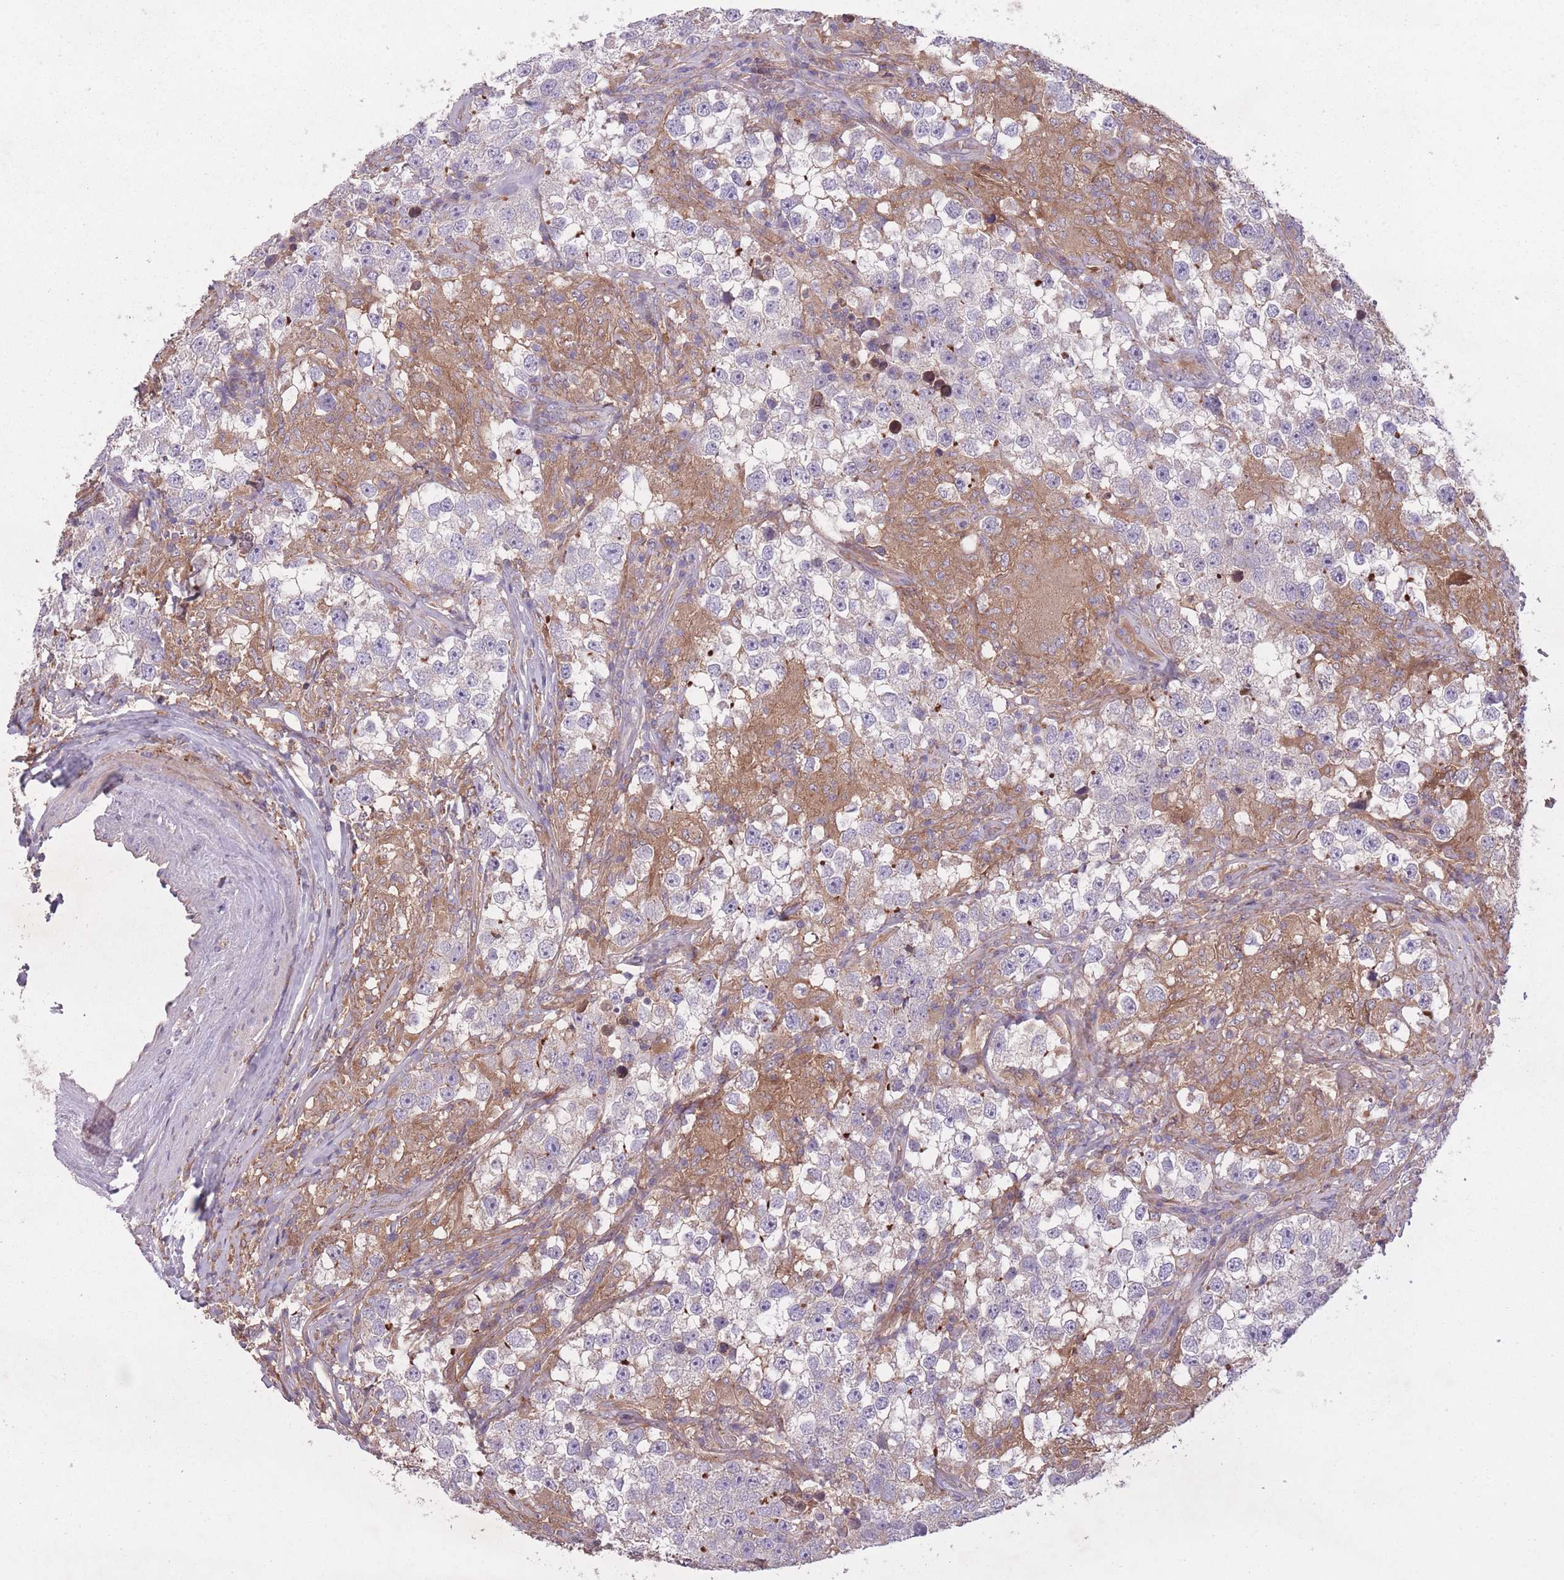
{"staining": {"intensity": "moderate", "quantity": "<25%", "location": "cytoplasmic/membranous"}, "tissue": "testis cancer", "cell_type": "Tumor cells", "image_type": "cancer", "snomed": [{"axis": "morphology", "description": "Seminoma, NOS"}, {"axis": "topography", "description": "Testis"}], "caption": "IHC micrograph of neoplastic tissue: human testis cancer stained using IHC demonstrates low levels of moderate protein expression localized specifically in the cytoplasmic/membranous of tumor cells, appearing as a cytoplasmic/membranous brown color.", "gene": "OR2V2", "patient": {"sex": "male", "age": 46}}